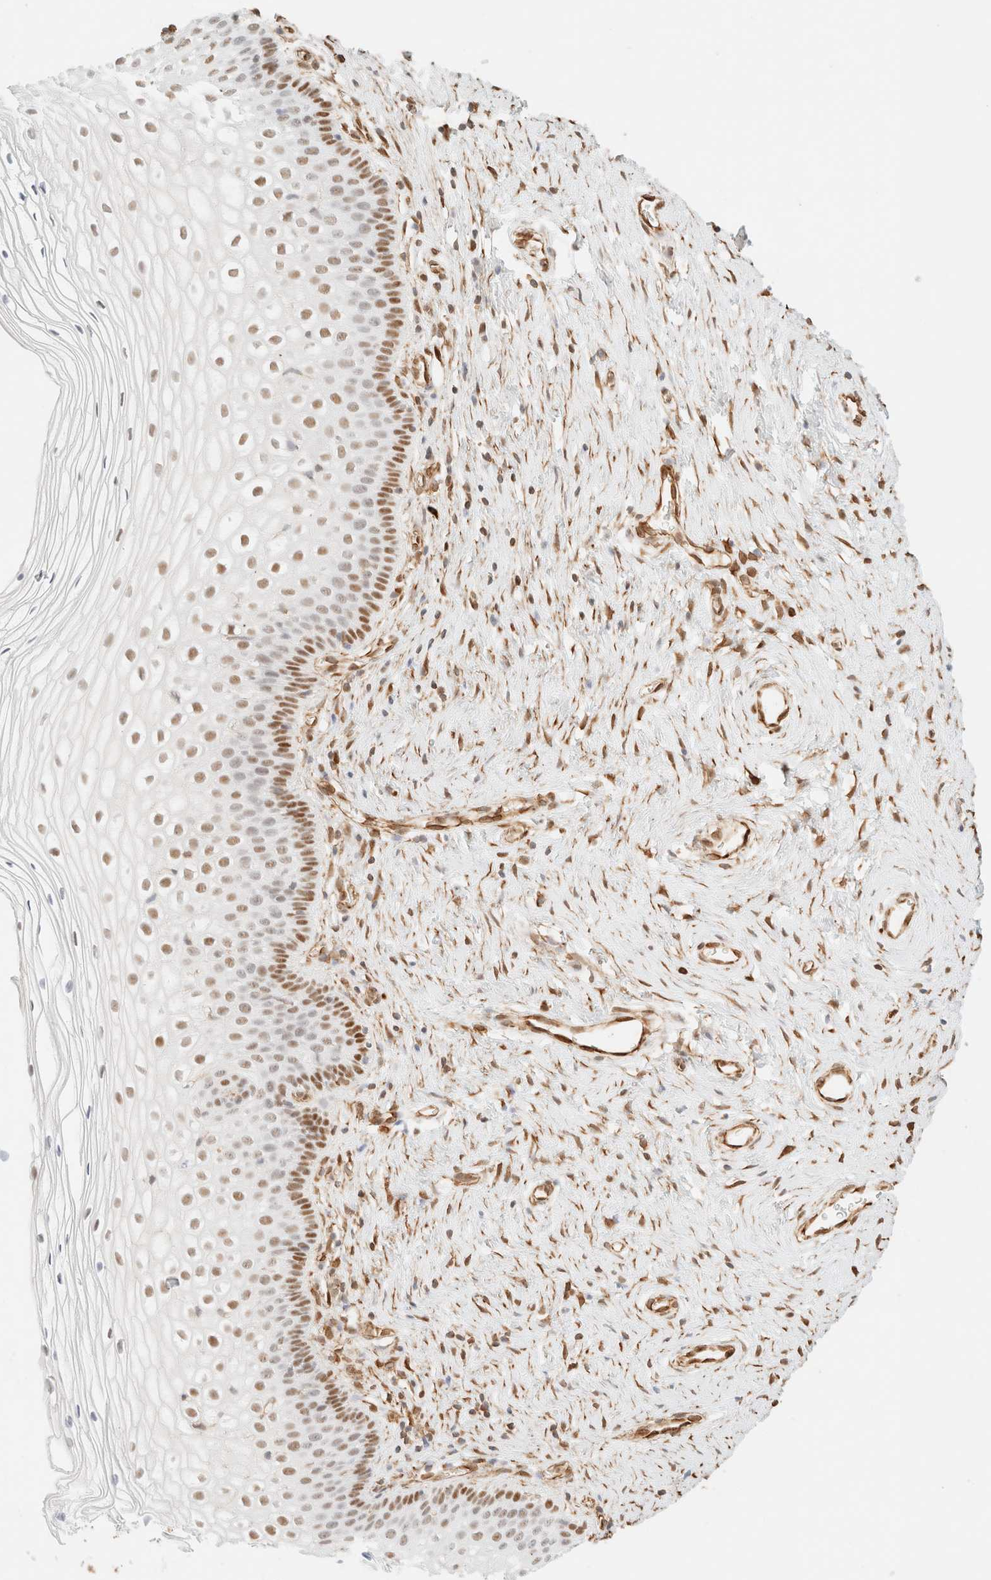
{"staining": {"intensity": "moderate", "quantity": "<25%", "location": "nuclear"}, "tissue": "cervix", "cell_type": "Squamous epithelial cells", "image_type": "normal", "snomed": [{"axis": "morphology", "description": "Normal tissue, NOS"}, {"axis": "topography", "description": "Cervix"}], "caption": "Protein positivity by immunohistochemistry (IHC) exhibits moderate nuclear staining in approximately <25% of squamous epithelial cells in unremarkable cervix.", "gene": "ZSCAN18", "patient": {"sex": "female", "age": 27}}